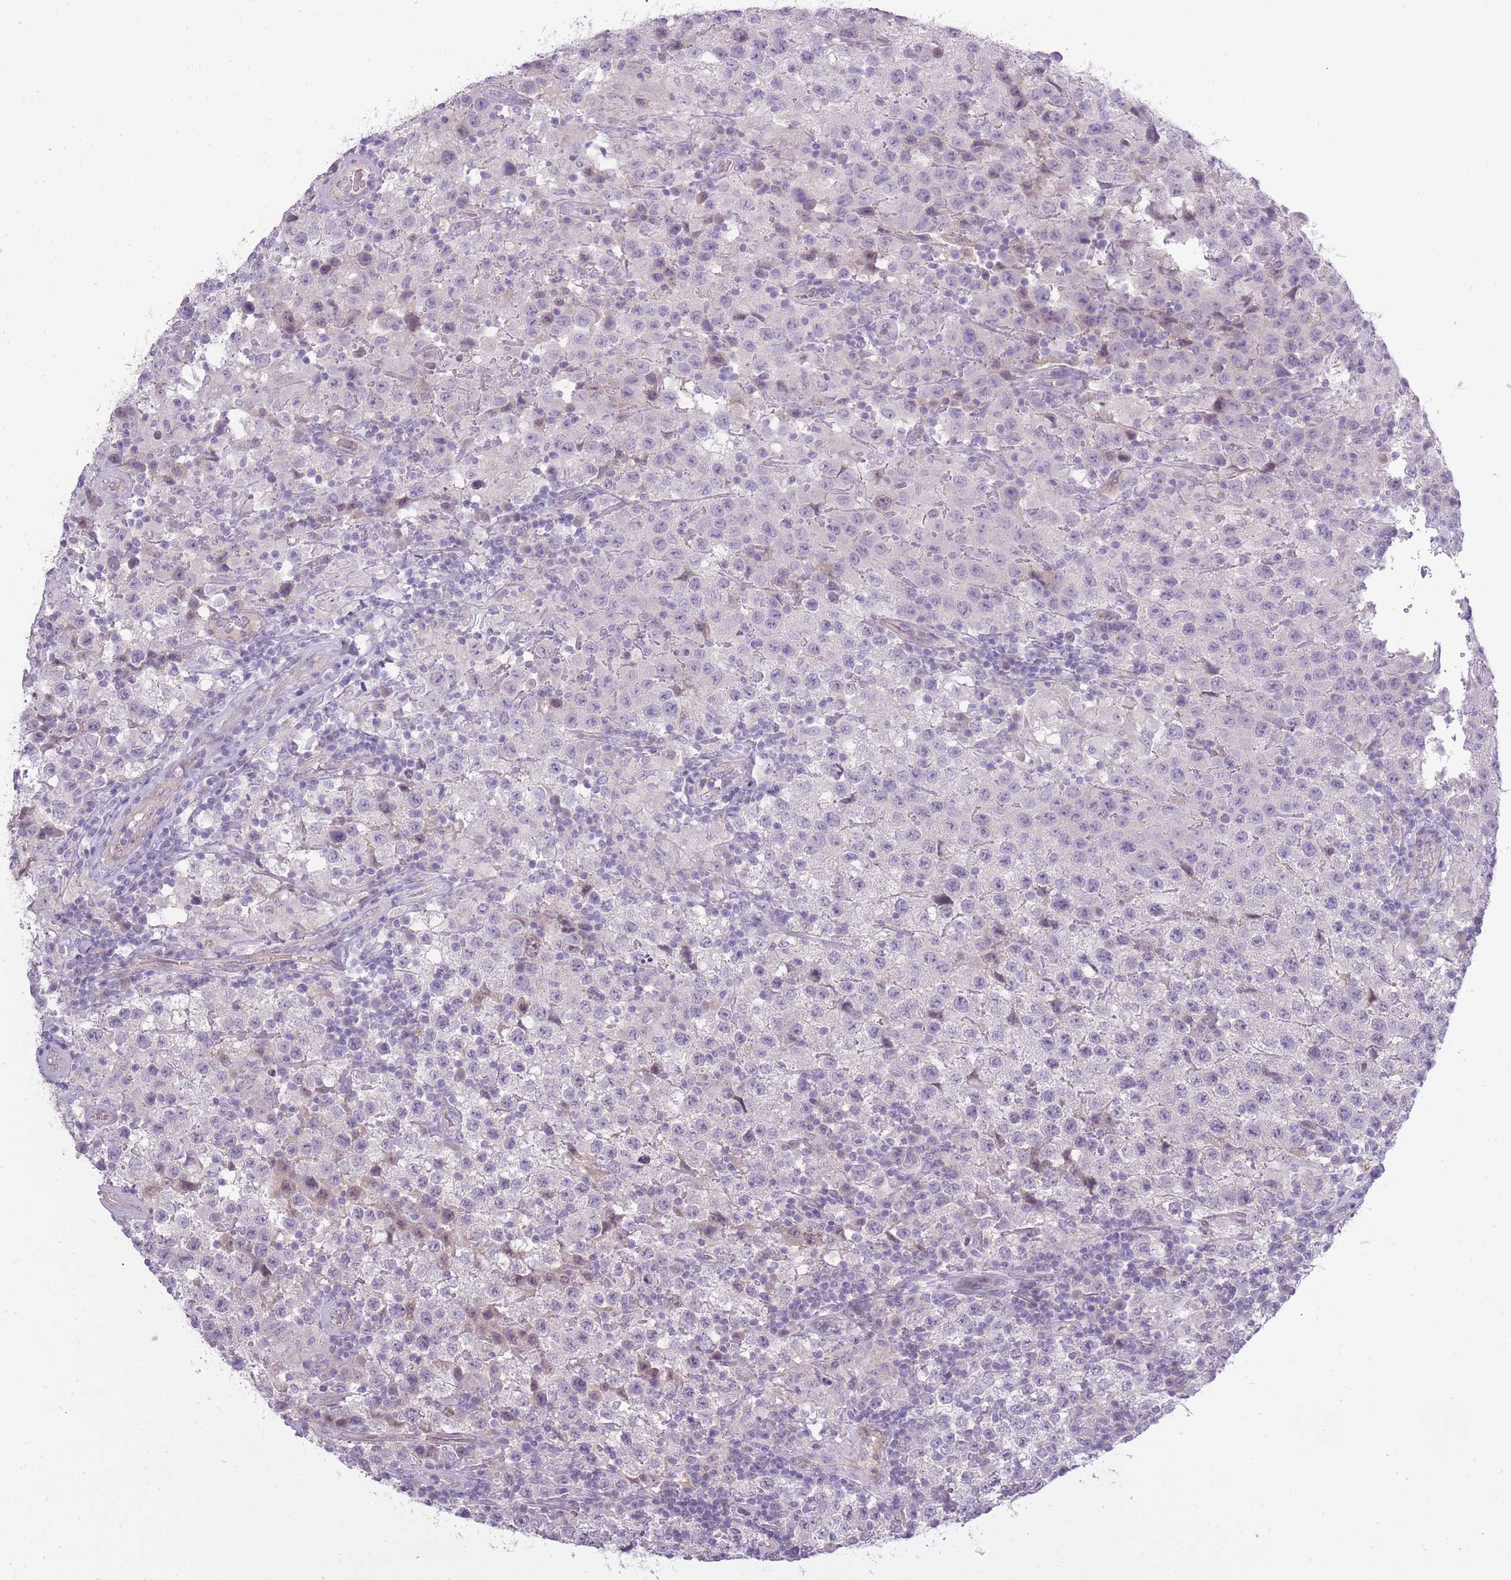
{"staining": {"intensity": "negative", "quantity": "none", "location": "none"}, "tissue": "testis cancer", "cell_type": "Tumor cells", "image_type": "cancer", "snomed": [{"axis": "morphology", "description": "Seminoma, NOS"}, {"axis": "morphology", "description": "Carcinoma, Embryonal, NOS"}, {"axis": "topography", "description": "Testis"}], "caption": "This is an immunohistochemistry (IHC) photomicrograph of testis cancer. There is no staining in tumor cells.", "gene": "SLC8A2", "patient": {"sex": "male", "age": 41}}